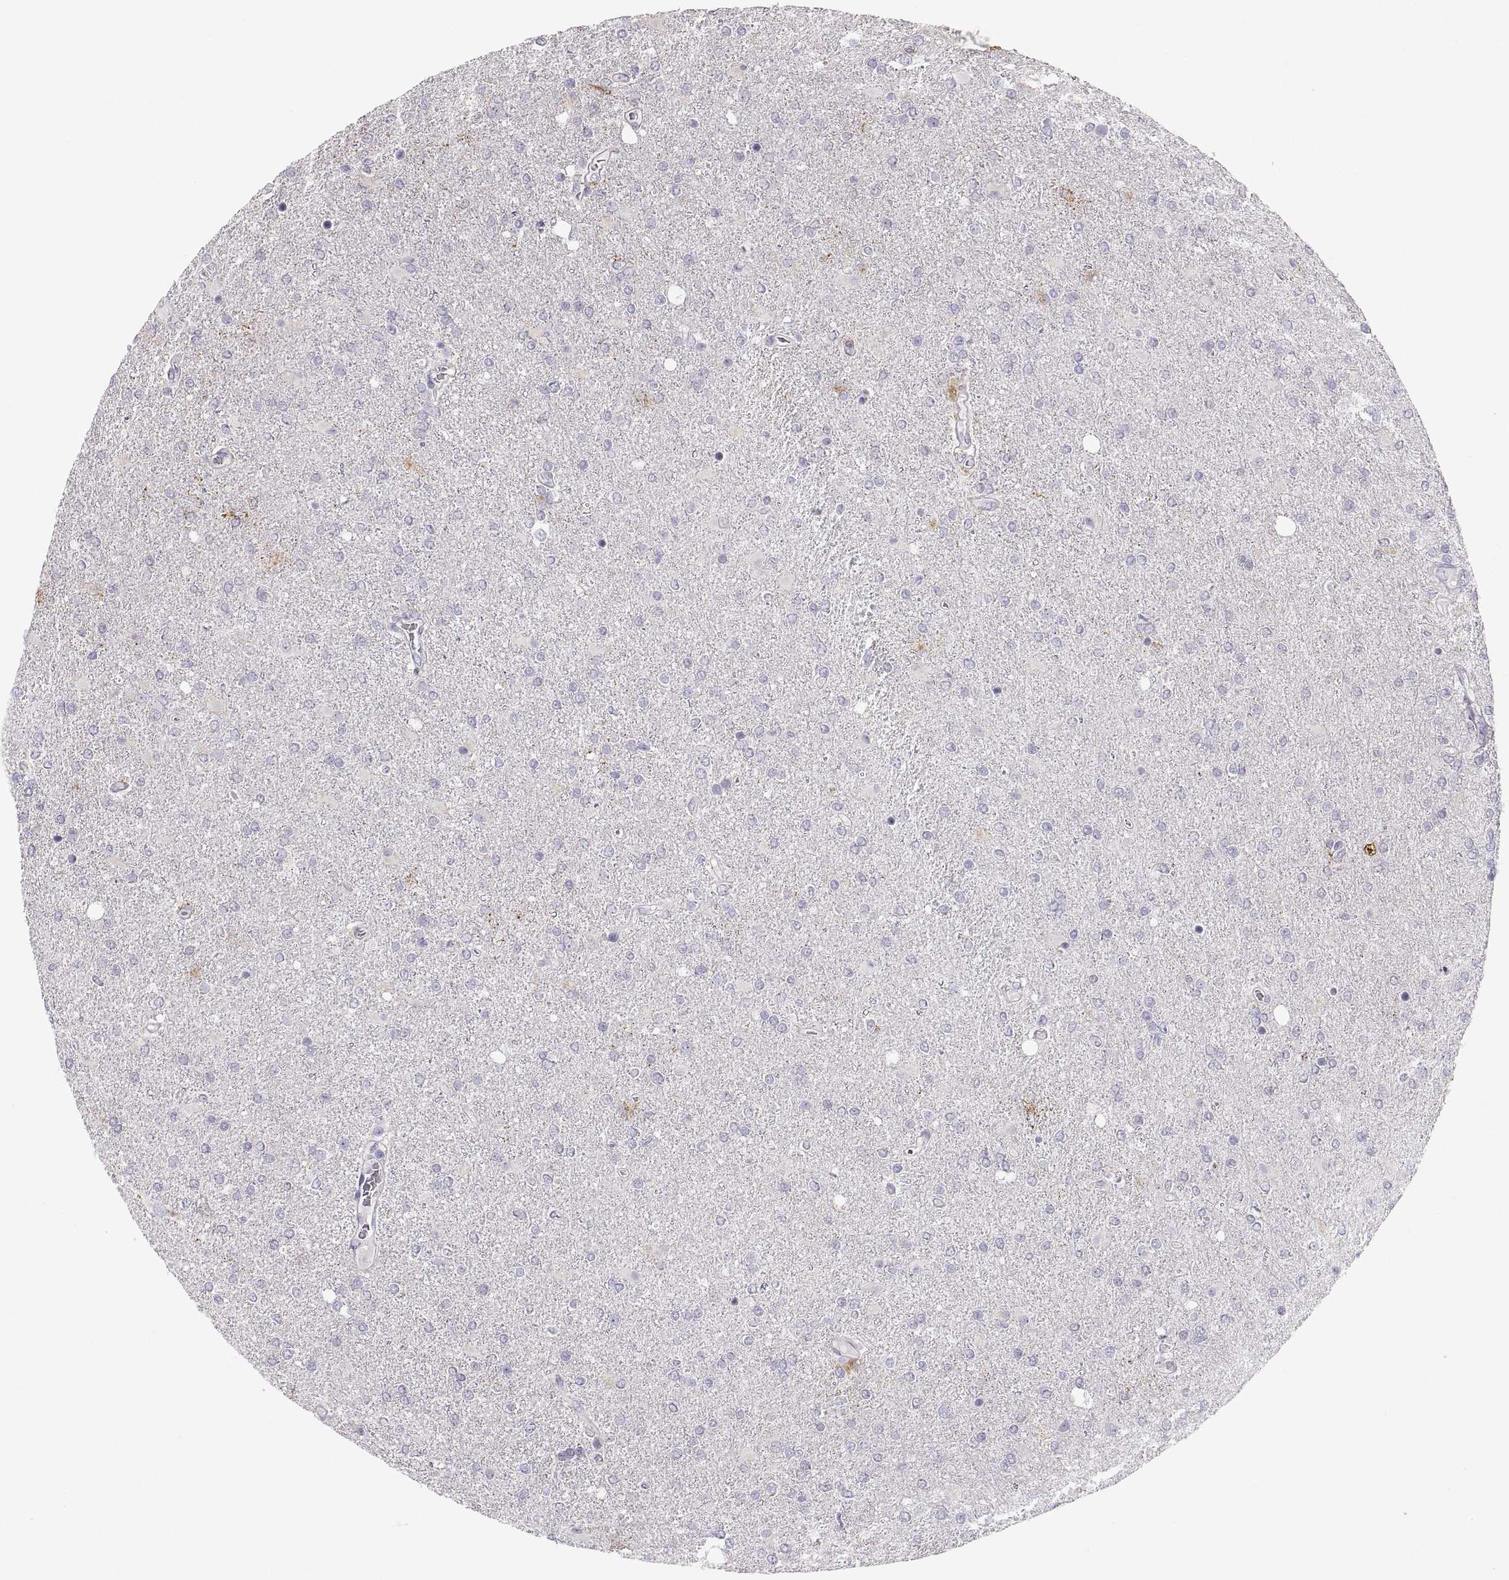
{"staining": {"intensity": "negative", "quantity": "none", "location": "none"}, "tissue": "glioma", "cell_type": "Tumor cells", "image_type": "cancer", "snomed": [{"axis": "morphology", "description": "Glioma, malignant, High grade"}, {"axis": "topography", "description": "Cerebral cortex"}], "caption": "Tumor cells are negative for brown protein staining in glioma.", "gene": "COL9A3", "patient": {"sex": "male", "age": 70}}